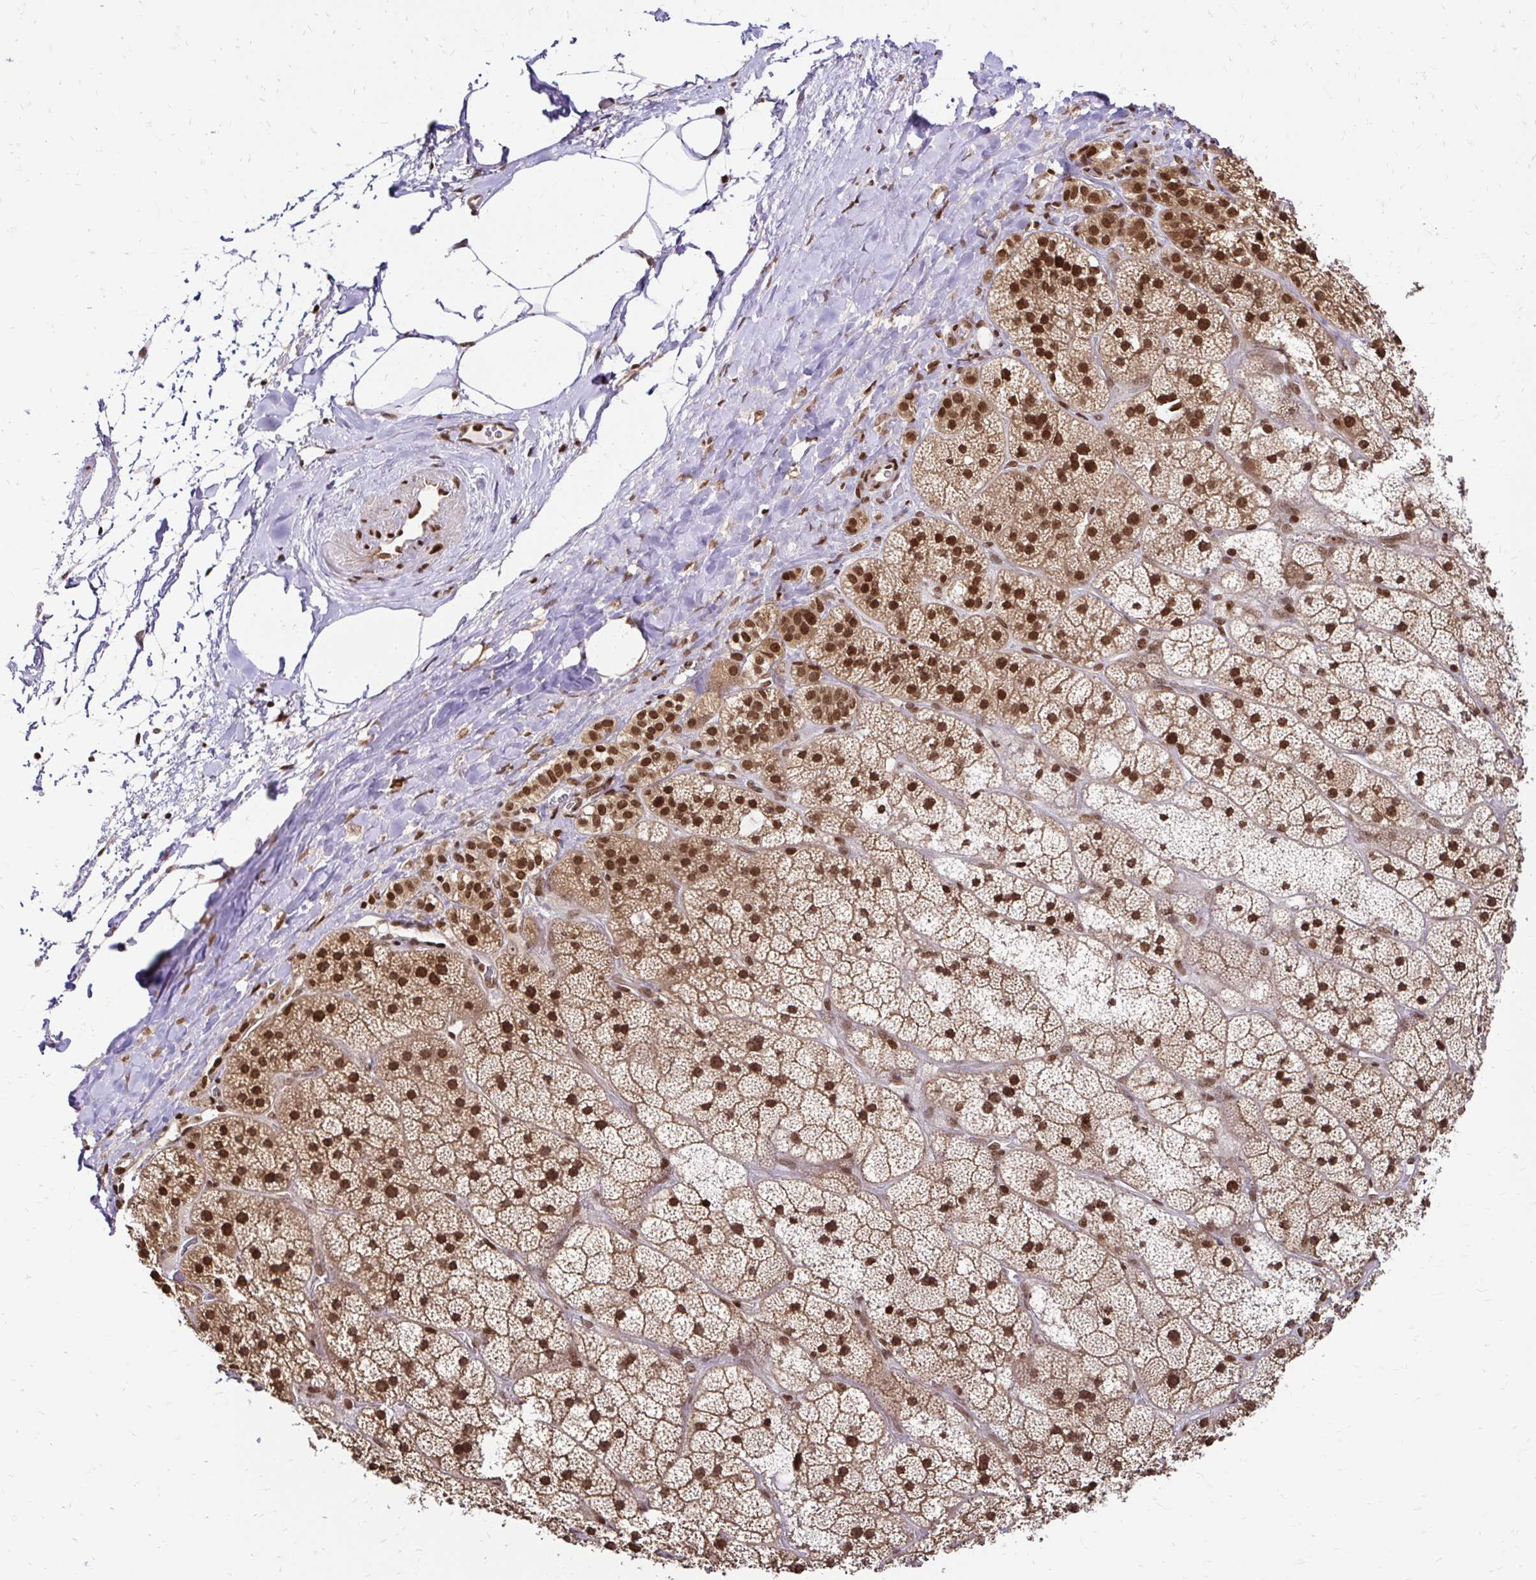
{"staining": {"intensity": "strong", "quantity": ">75%", "location": "cytoplasmic/membranous,nuclear"}, "tissue": "adrenal gland", "cell_type": "Glandular cells", "image_type": "normal", "snomed": [{"axis": "morphology", "description": "Normal tissue, NOS"}, {"axis": "topography", "description": "Adrenal gland"}], "caption": "Immunohistochemical staining of unremarkable human adrenal gland shows high levels of strong cytoplasmic/membranous,nuclear expression in about >75% of glandular cells.", "gene": "GLYR1", "patient": {"sex": "male", "age": 57}}